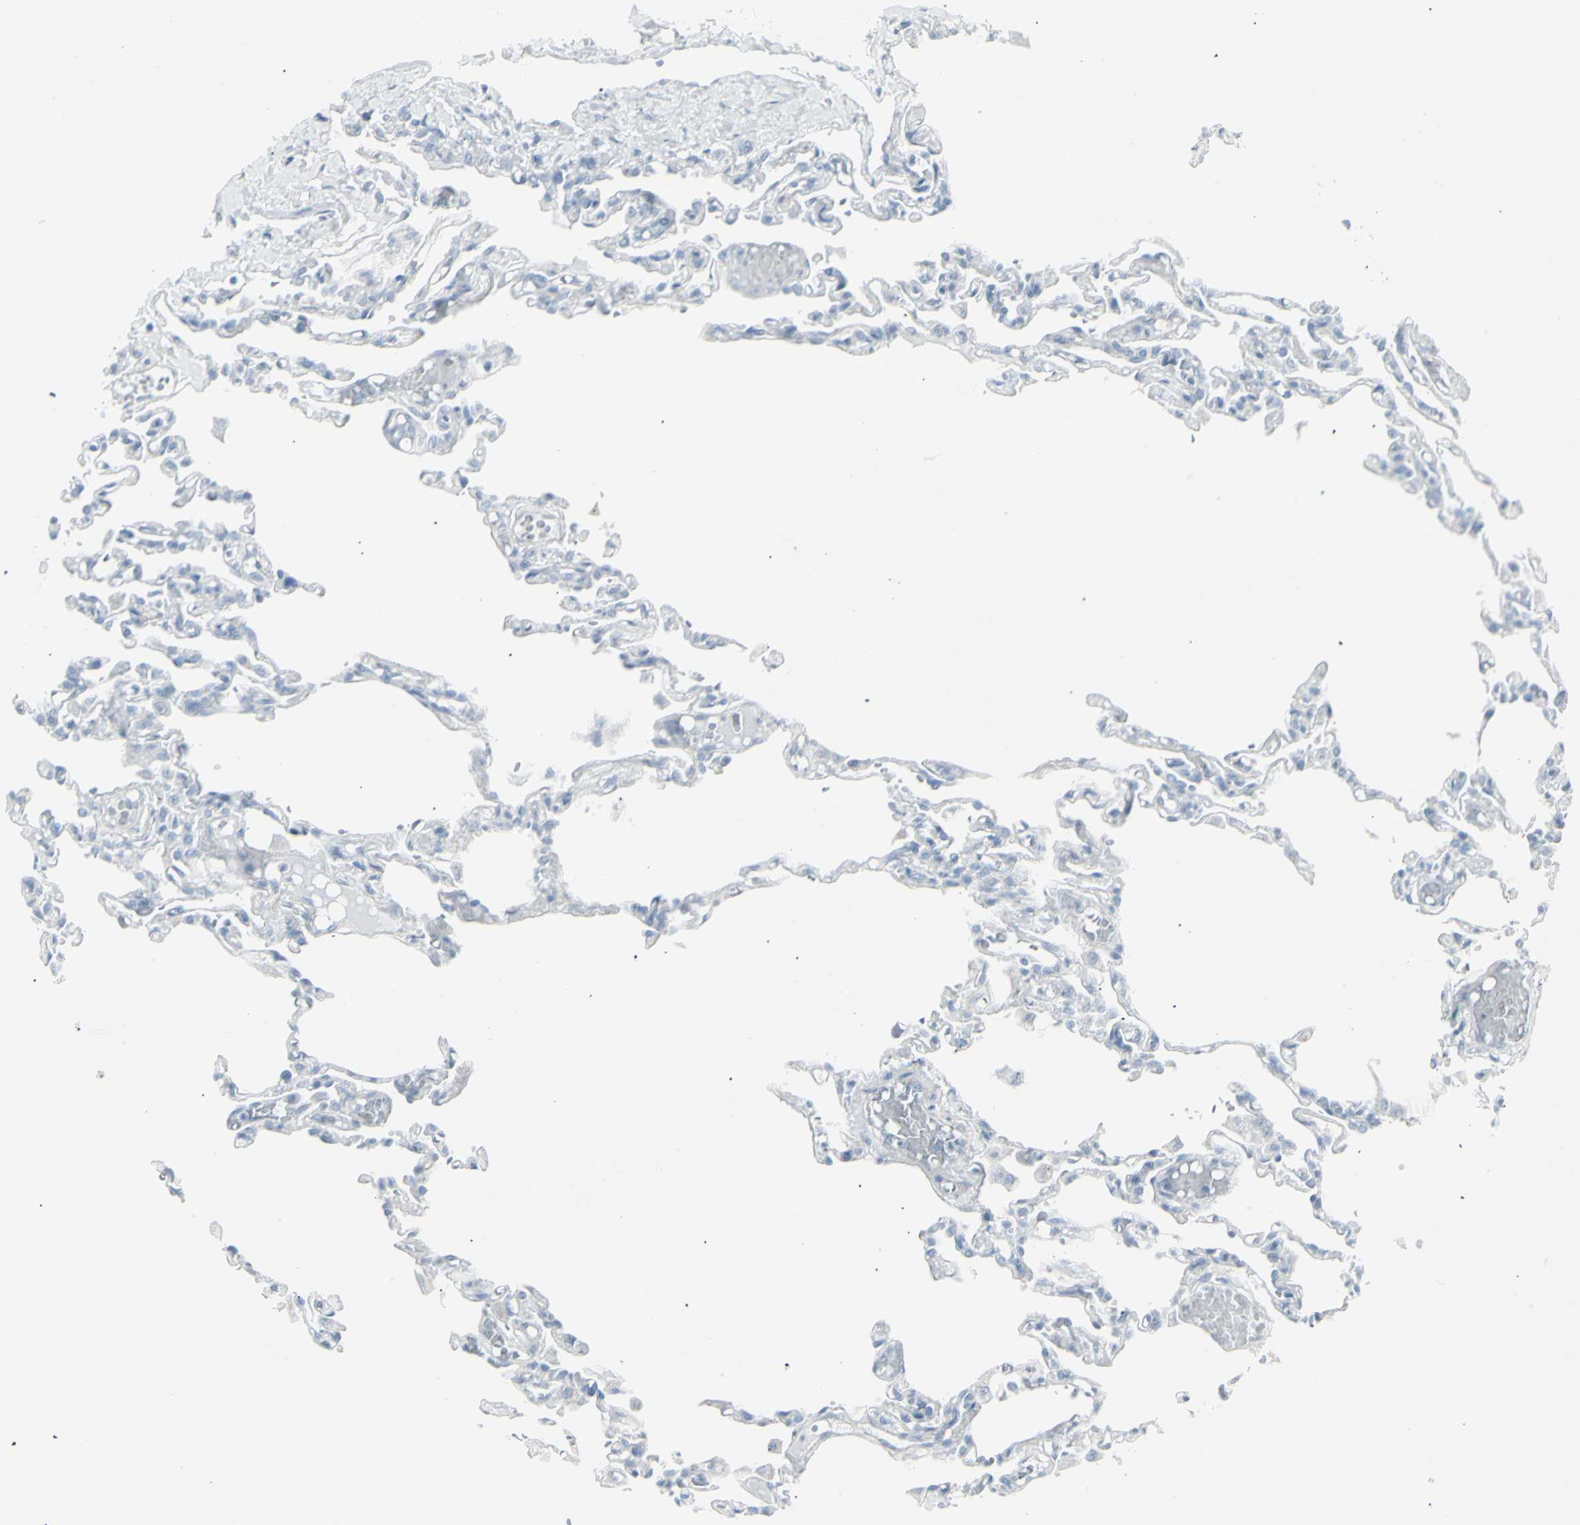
{"staining": {"intensity": "negative", "quantity": "none", "location": "none"}, "tissue": "lung", "cell_type": "Alveolar cells", "image_type": "normal", "snomed": [{"axis": "morphology", "description": "Normal tissue, NOS"}, {"axis": "topography", "description": "Lung"}], "caption": "Immunohistochemical staining of benign human lung reveals no significant positivity in alveolar cells.", "gene": "YBX2", "patient": {"sex": "male", "age": 21}}